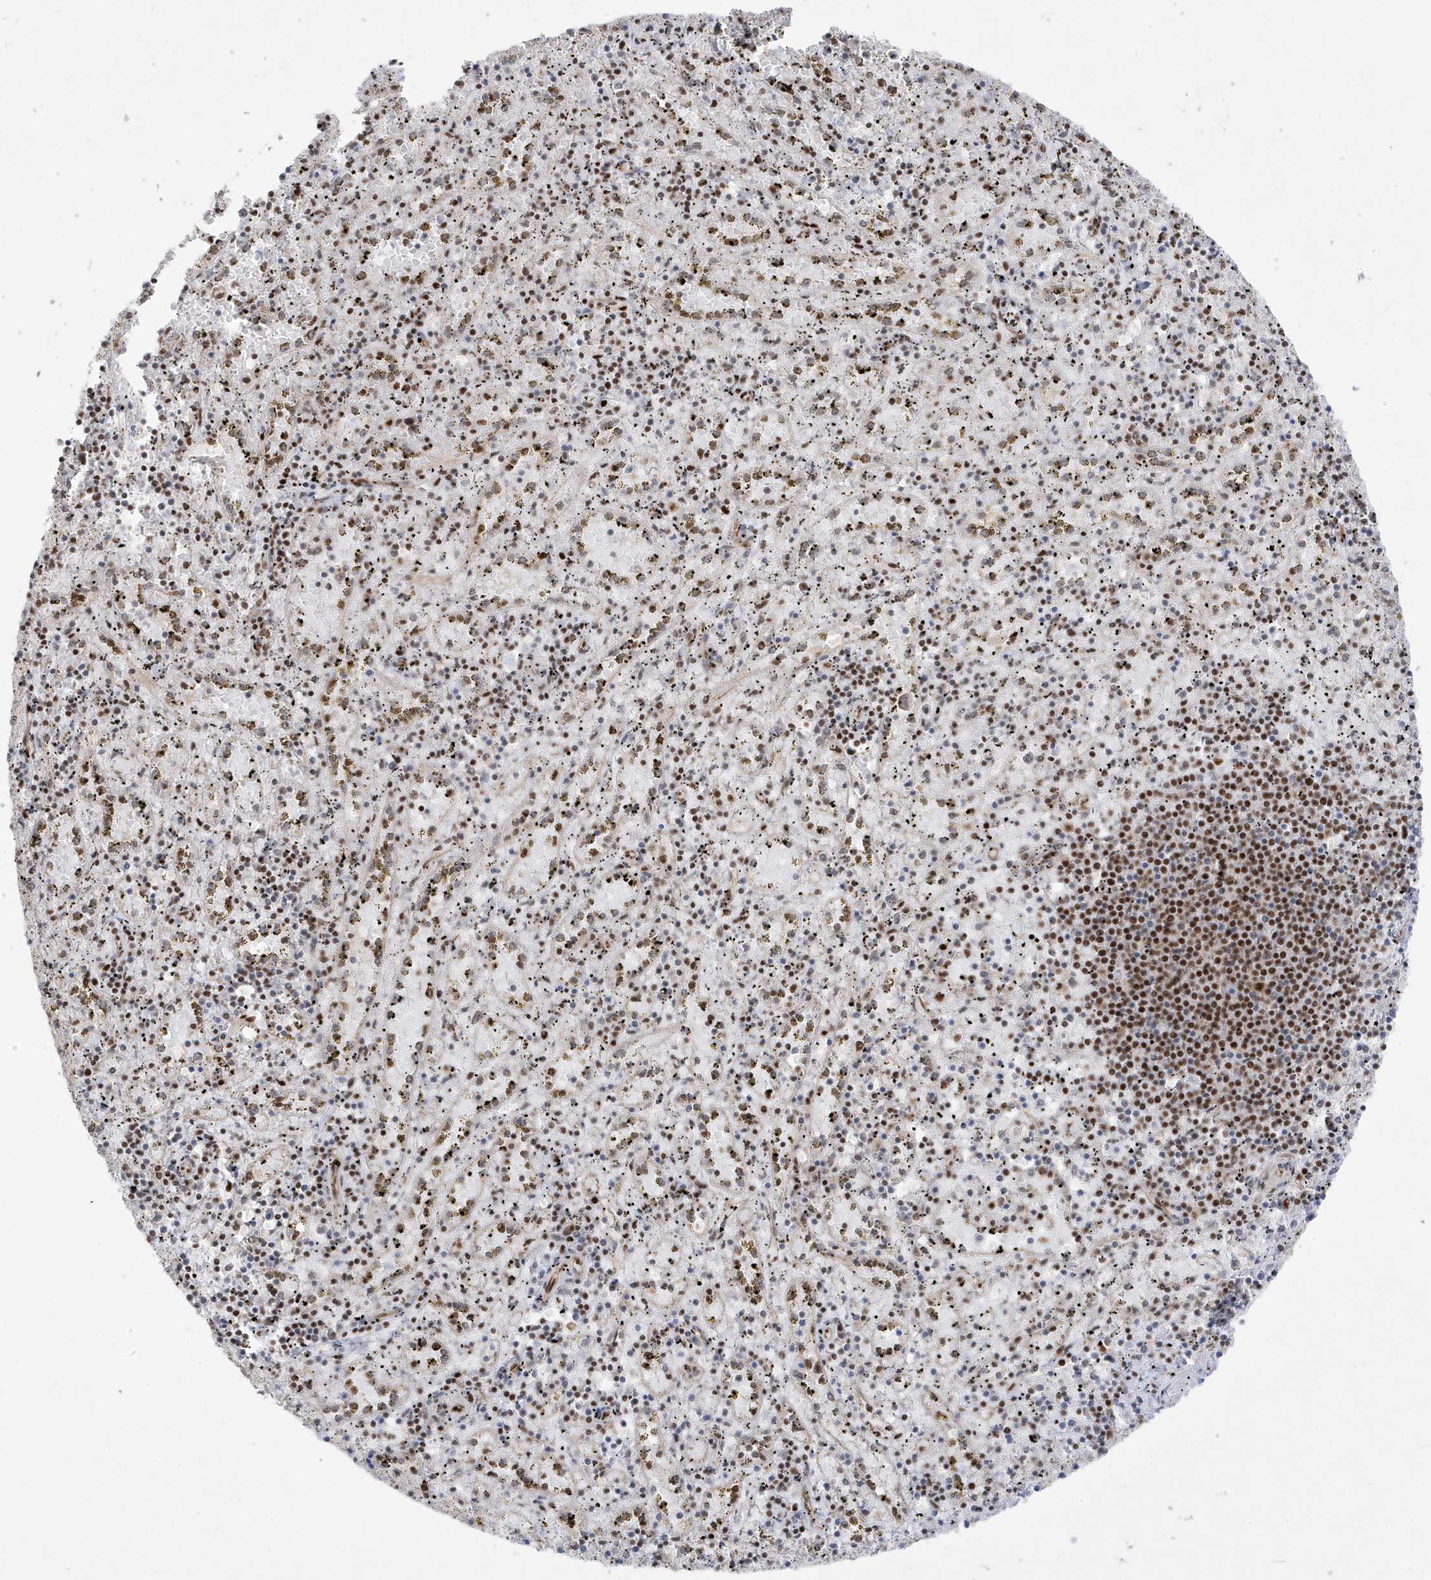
{"staining": {"intensity": "moderate", "quantity": "25%-75%", "location": "nuclear"}, "tissue": "spleen", "cell_type": "Cells in red pulp", "image_type": "normal", "snomed": [{"axis": "morphology", "description": "Normal tissue, NOS"}, {"axis": "topography", "description": "Spleen"}], "caption": "Immunohistochemical staining of unremarkable spleen reveals moderate nuclear protein positivity in approximately 25%-75% of cells in red pulp.", "gene": "MTREX", "patient": {"sex": "male", "age": 11}}